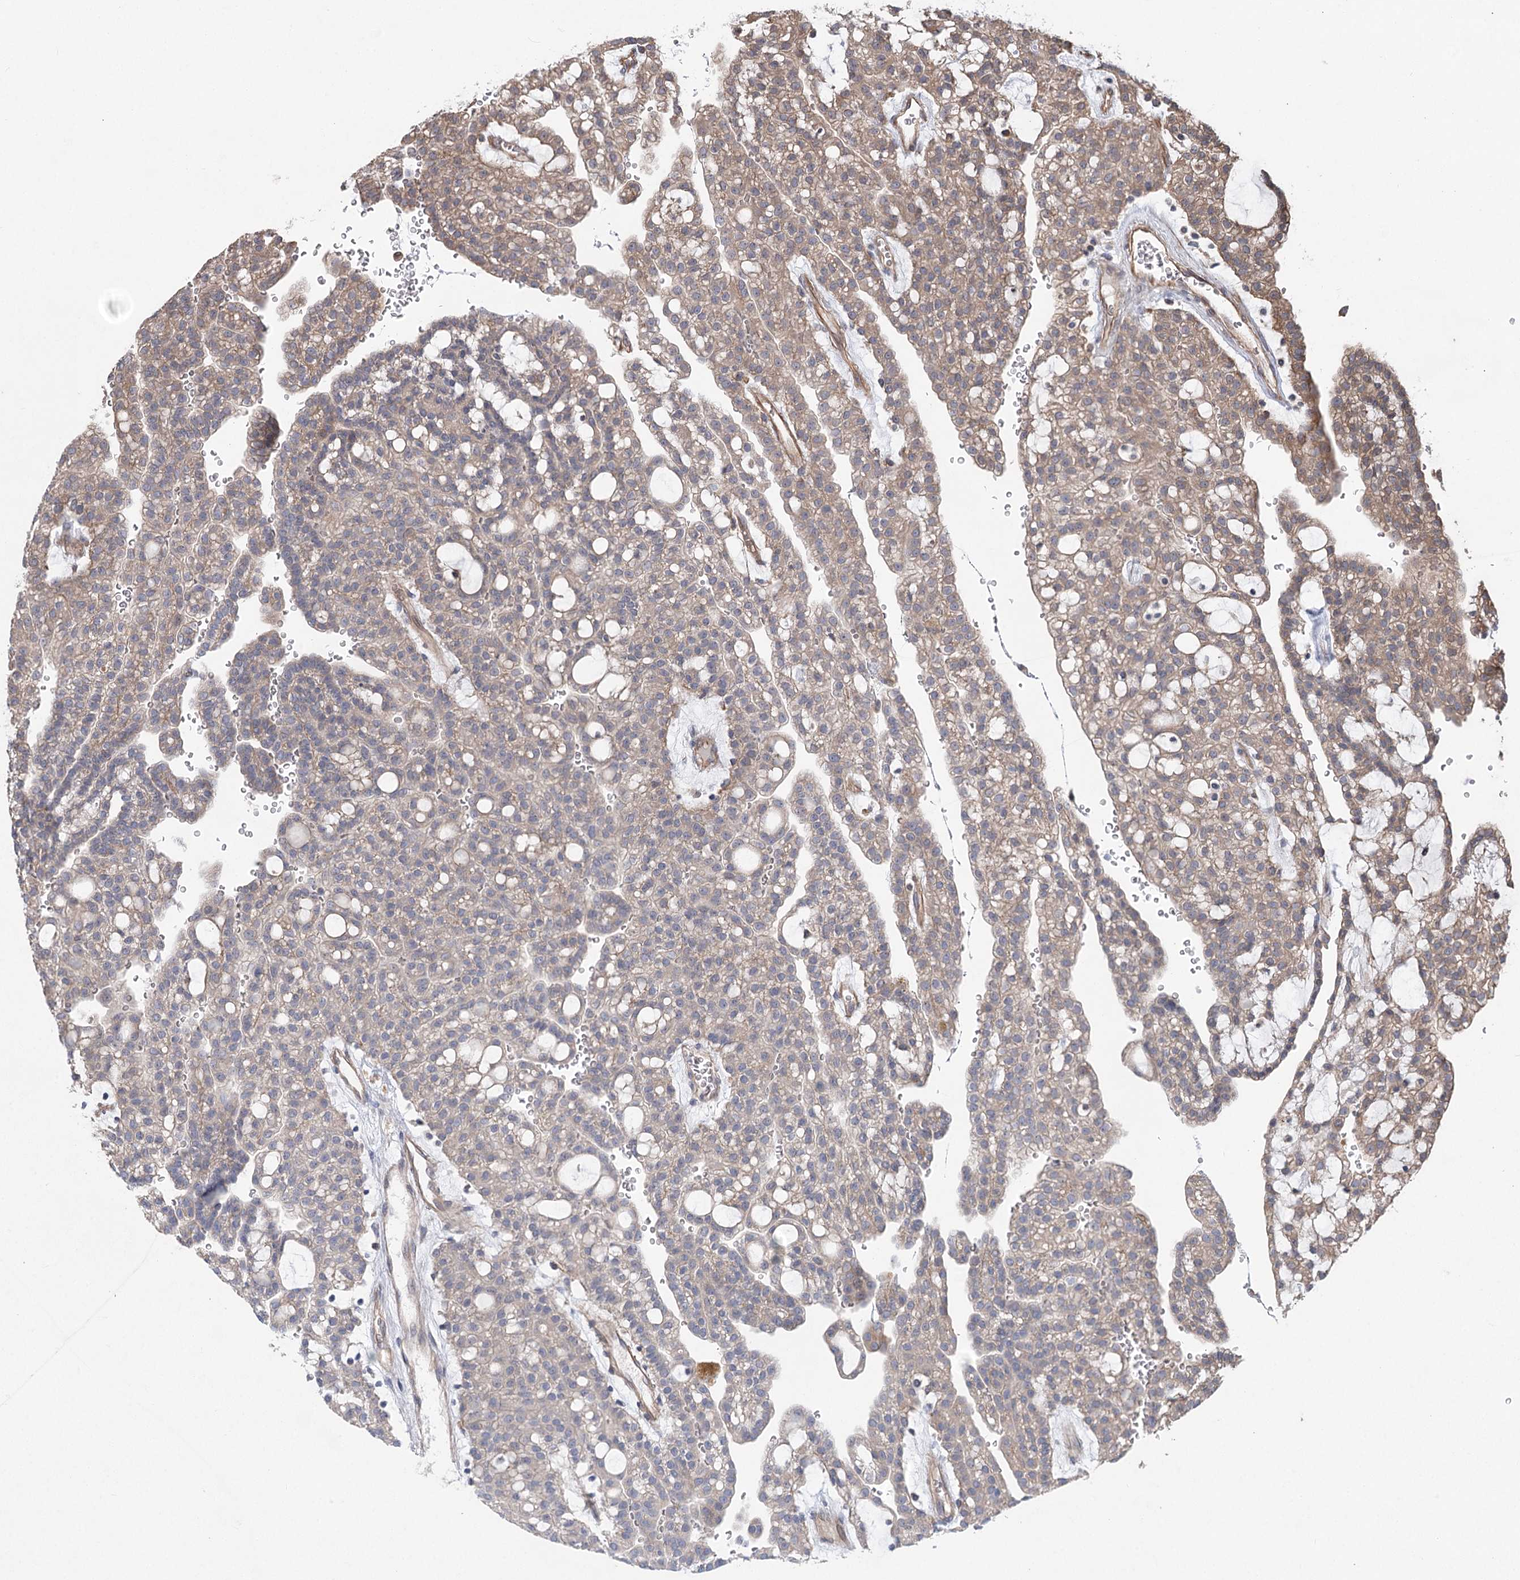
{"staining": {"intensity": "moderate", "quantity": ">75%", "location": "cytoplasmic/membranous"}, "tissue": "renal cancer", "cell_type": "Tumor cells", "image_type": "cancer", "snomed": [{"axis": "morphology", "description": "Adenocarcinoma, NOS"}, {"axis": "topography", "description": "Kidney"}], "caption": "IHC micrograph of neoplastic tissue: adenocarcinoma (renal) stained using immunohistochemistry (IHC) exhibits medium levels of moderate protein expression localized specifically in the cytoplasmic/membranous of tumor cells, appearing as a cytoplasmic/membranous brown color.", "gene": "RWDD4", "patient": {"sex": "male", "age": 63}}